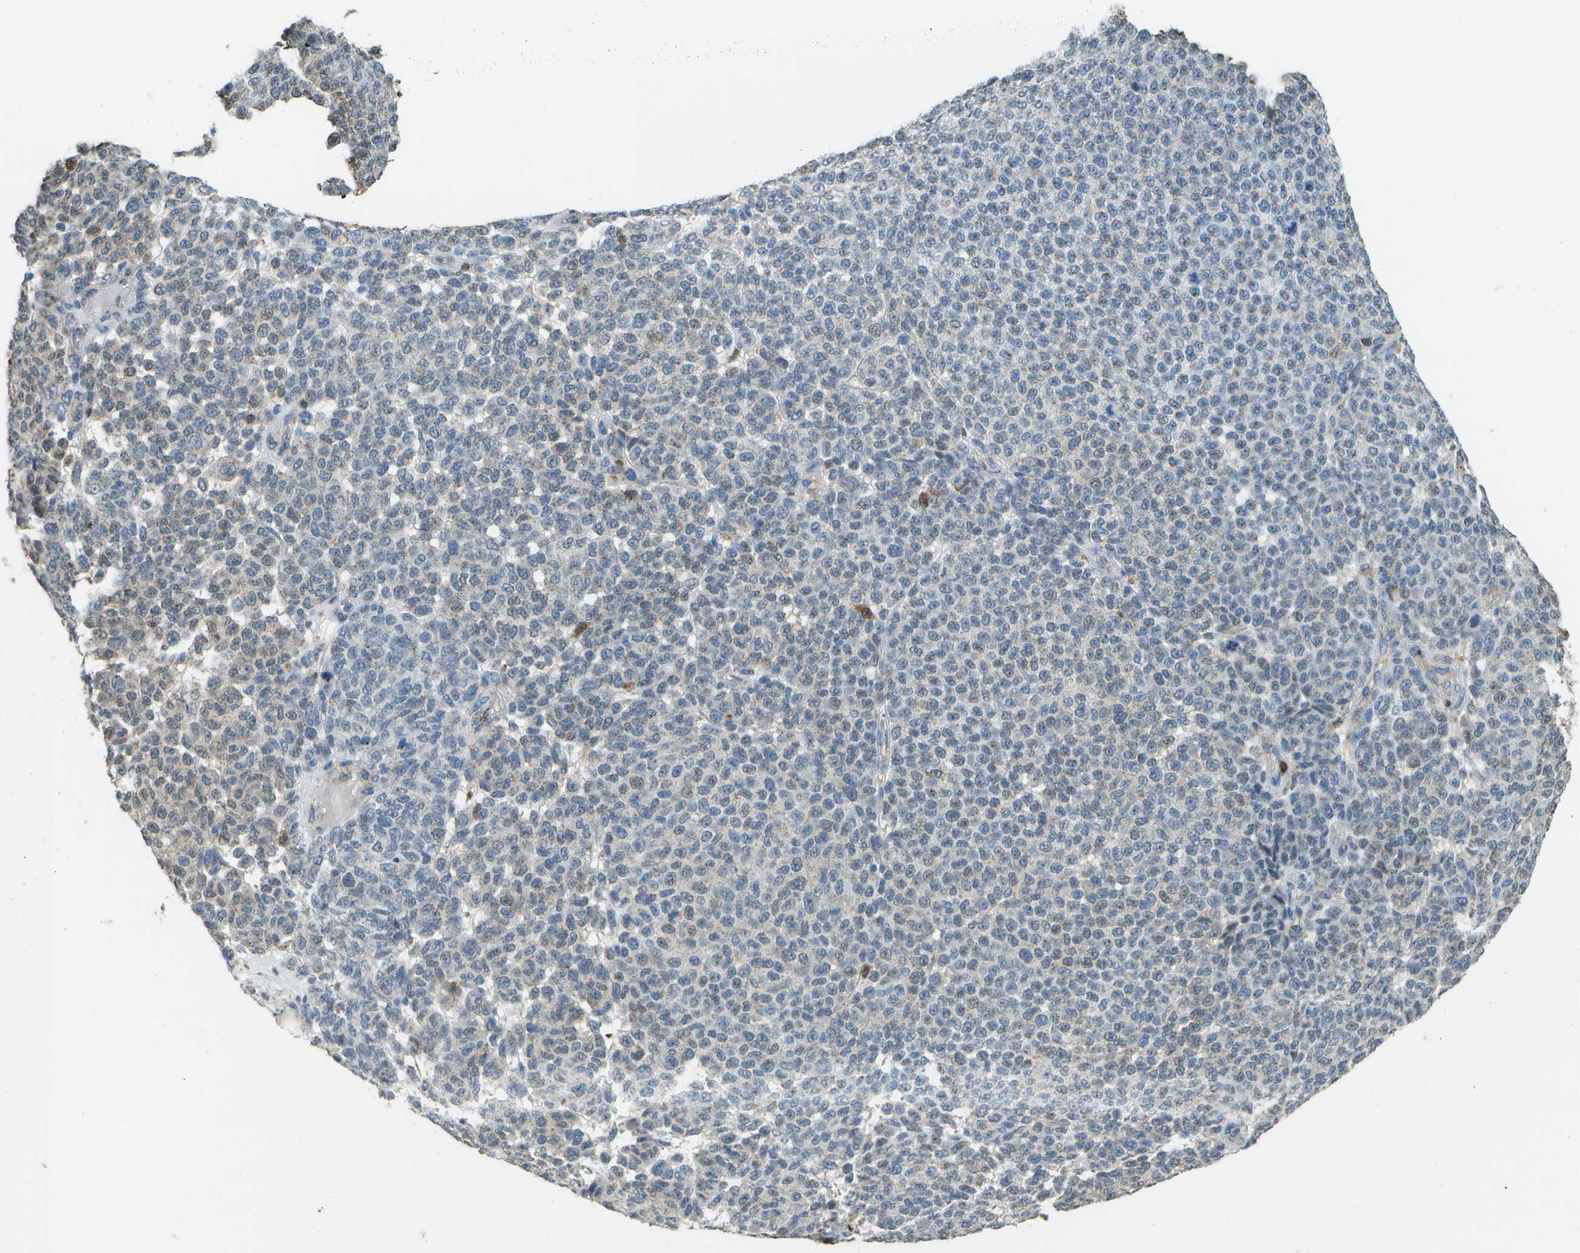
{"staining": {"intensity": "negative", "quantity": "none", "location": "none"}, "tissue": "melanoma", "cell_type": "Tumor cells", "image_type": "cancer", "snomed": [{"axis": "morphology", "description": "Malignant melanoma, NOS"}, {"axis": "topography", "description": "Skin"}], "caption": "Melanoma stained for a protein using IHC displays no staining tumor cells.", "gene": "CACHD1", "patient": {"sex": "male", "age": 59}}